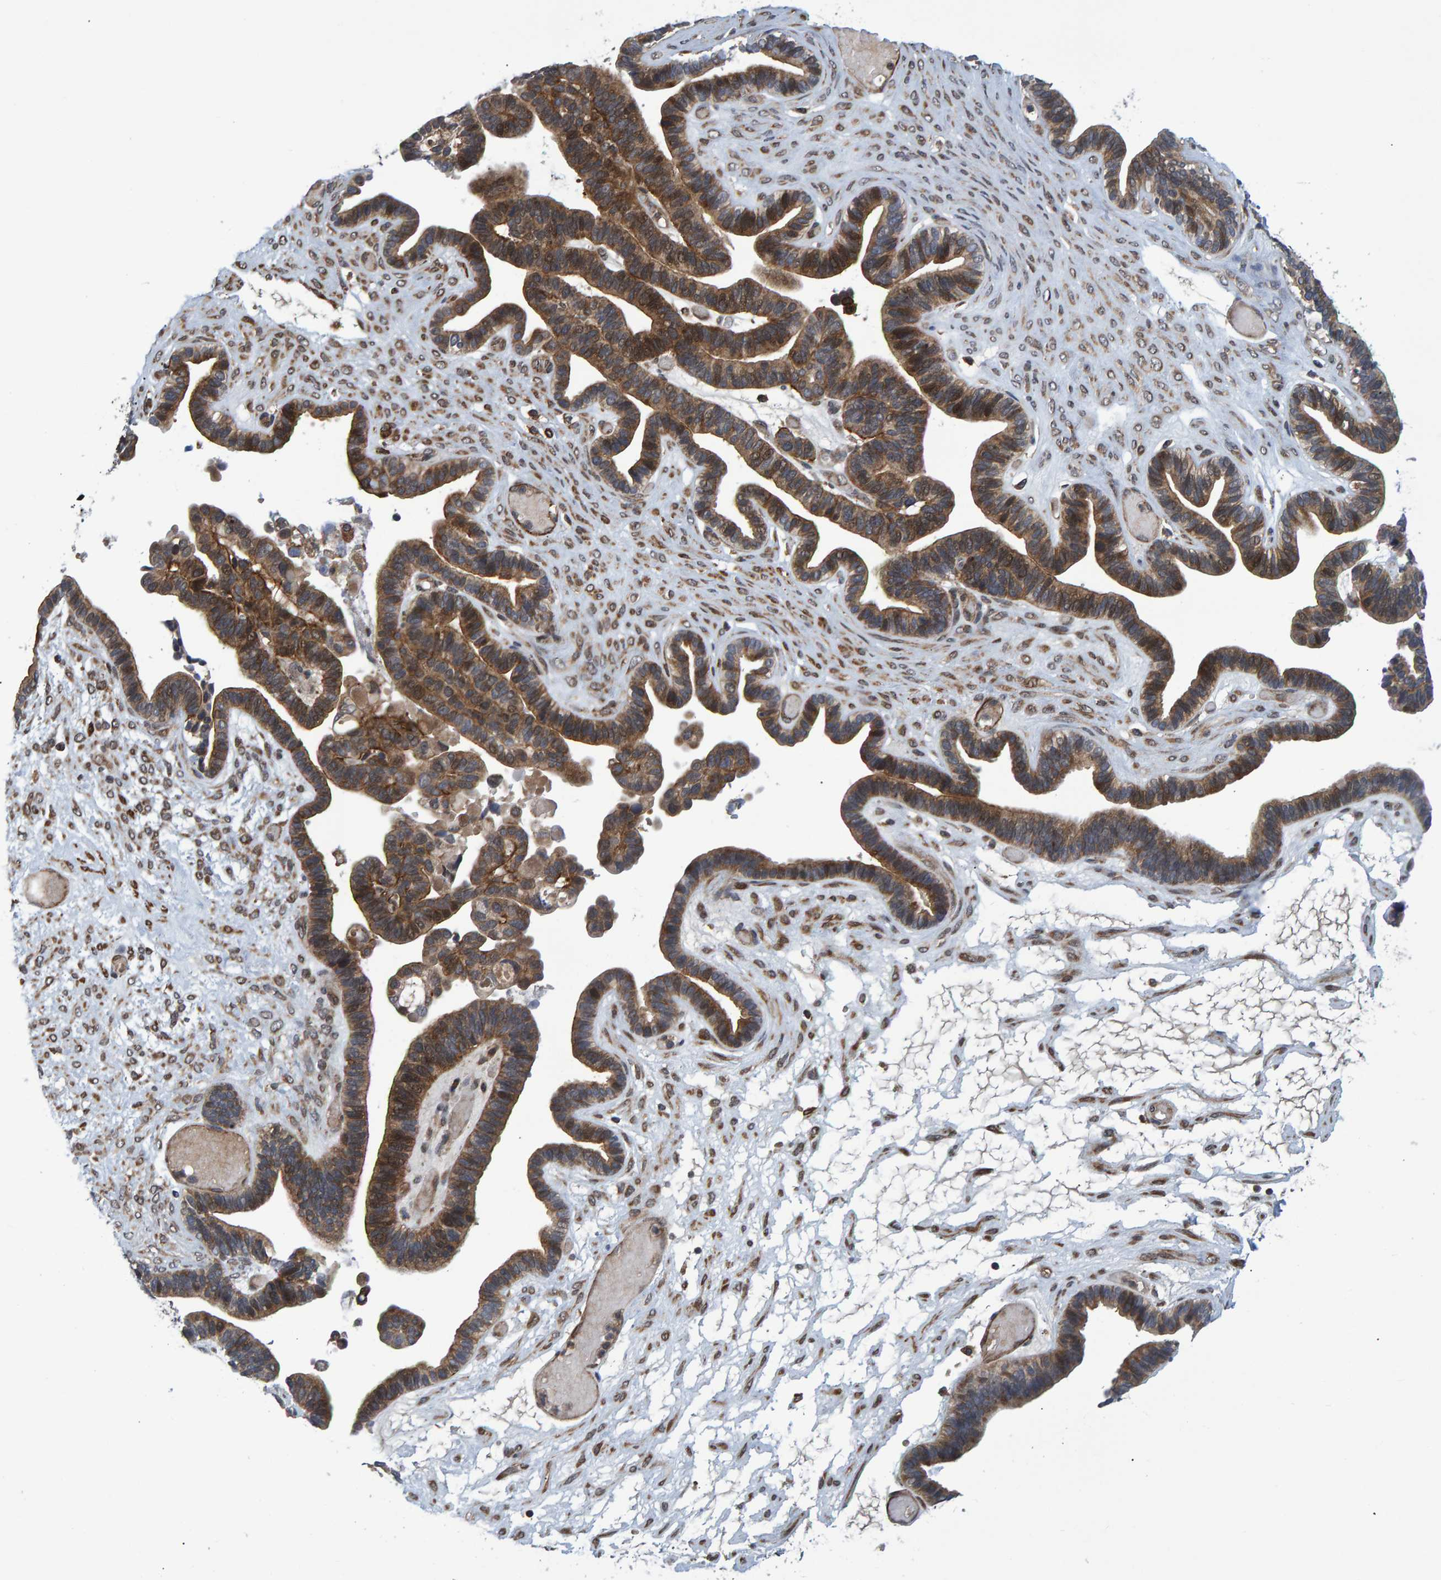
{"staining": {"intensity": "moderate", "quantity": ">75%", "location": "cytoplasmic/membranous"}, "tissue": "ovarian cancer", "cell_type": "Tumor cells", "image_type": "cancer", "snomed": [{"axis": "morphology", "description": "Cystadenocarcinoma, serous, NOS"}, {"axis": "topography", "description": "Ovary"}], "caption": "Tumor cells demonstrate medium levels of moderate cytoplasmic/membranous positivity in approximately >75% of cells in ovarian cancer.", "gene": "ATP6V1H", "patient": {"sex": "female", "age": 56}}